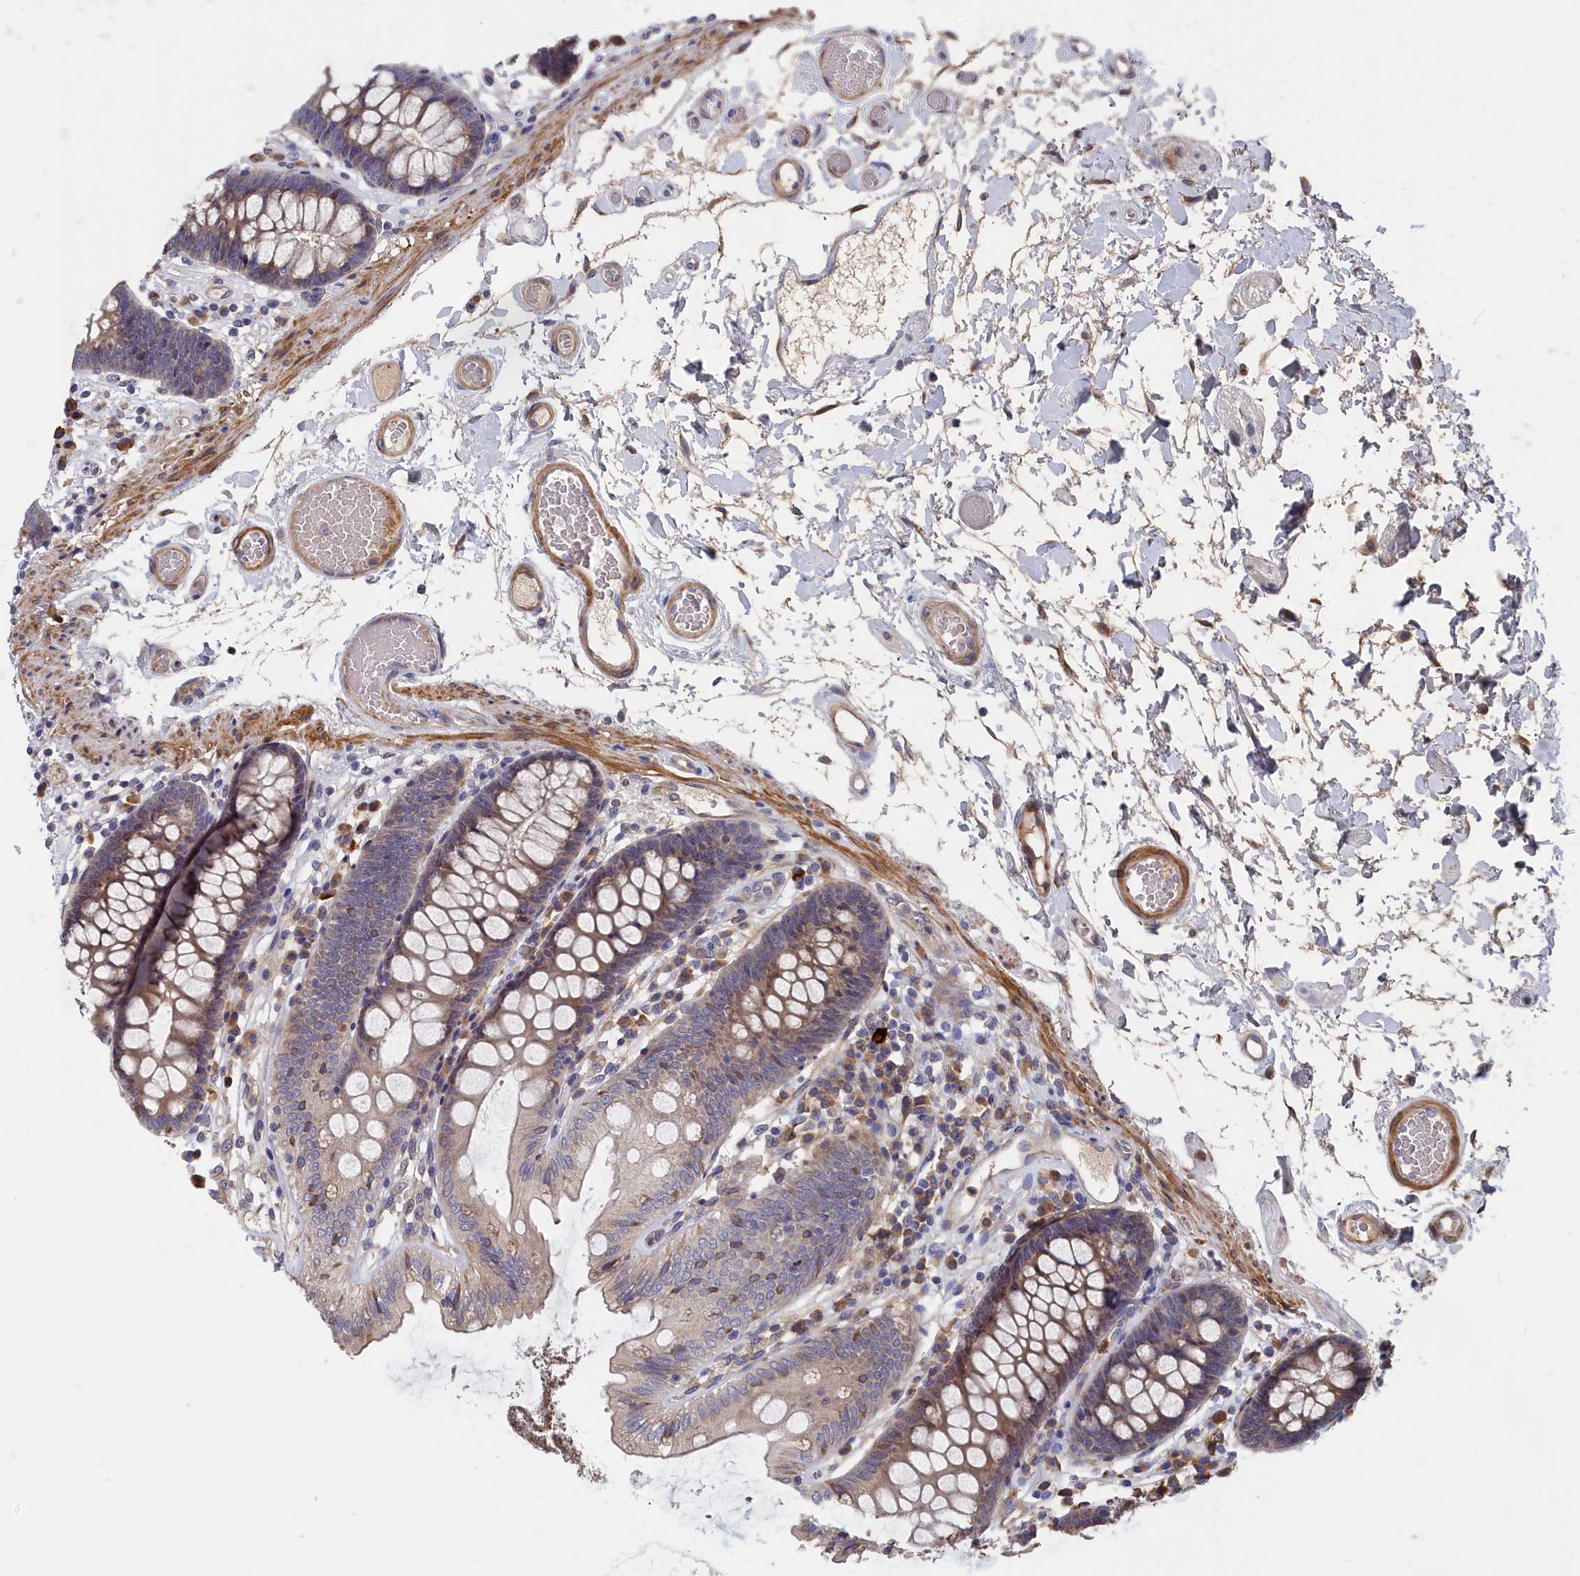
{"staining": {"intensity": "moderate", "quantity": ">75%", "location": "cytoplasmic/membranous"}, "tissue": "colon", "cell_type": "Endothelial cells", "image_type": "normal", "snomed": [{"axis": "morphology", "description": "Normal tissue, NOS"}, {"axis": "topography", "description": "Colon"}], "caption": "Immunohistochemistry (DAB) staining of unremarkable human colon exhibits moderate cytoplasmic/membranous protein positivity in about >75% of endothelial cells. (IHC, brightfield microscopy, high magnification).", "gene": "CYB5D2", "patient": {"sex": "male", "age": 84}}